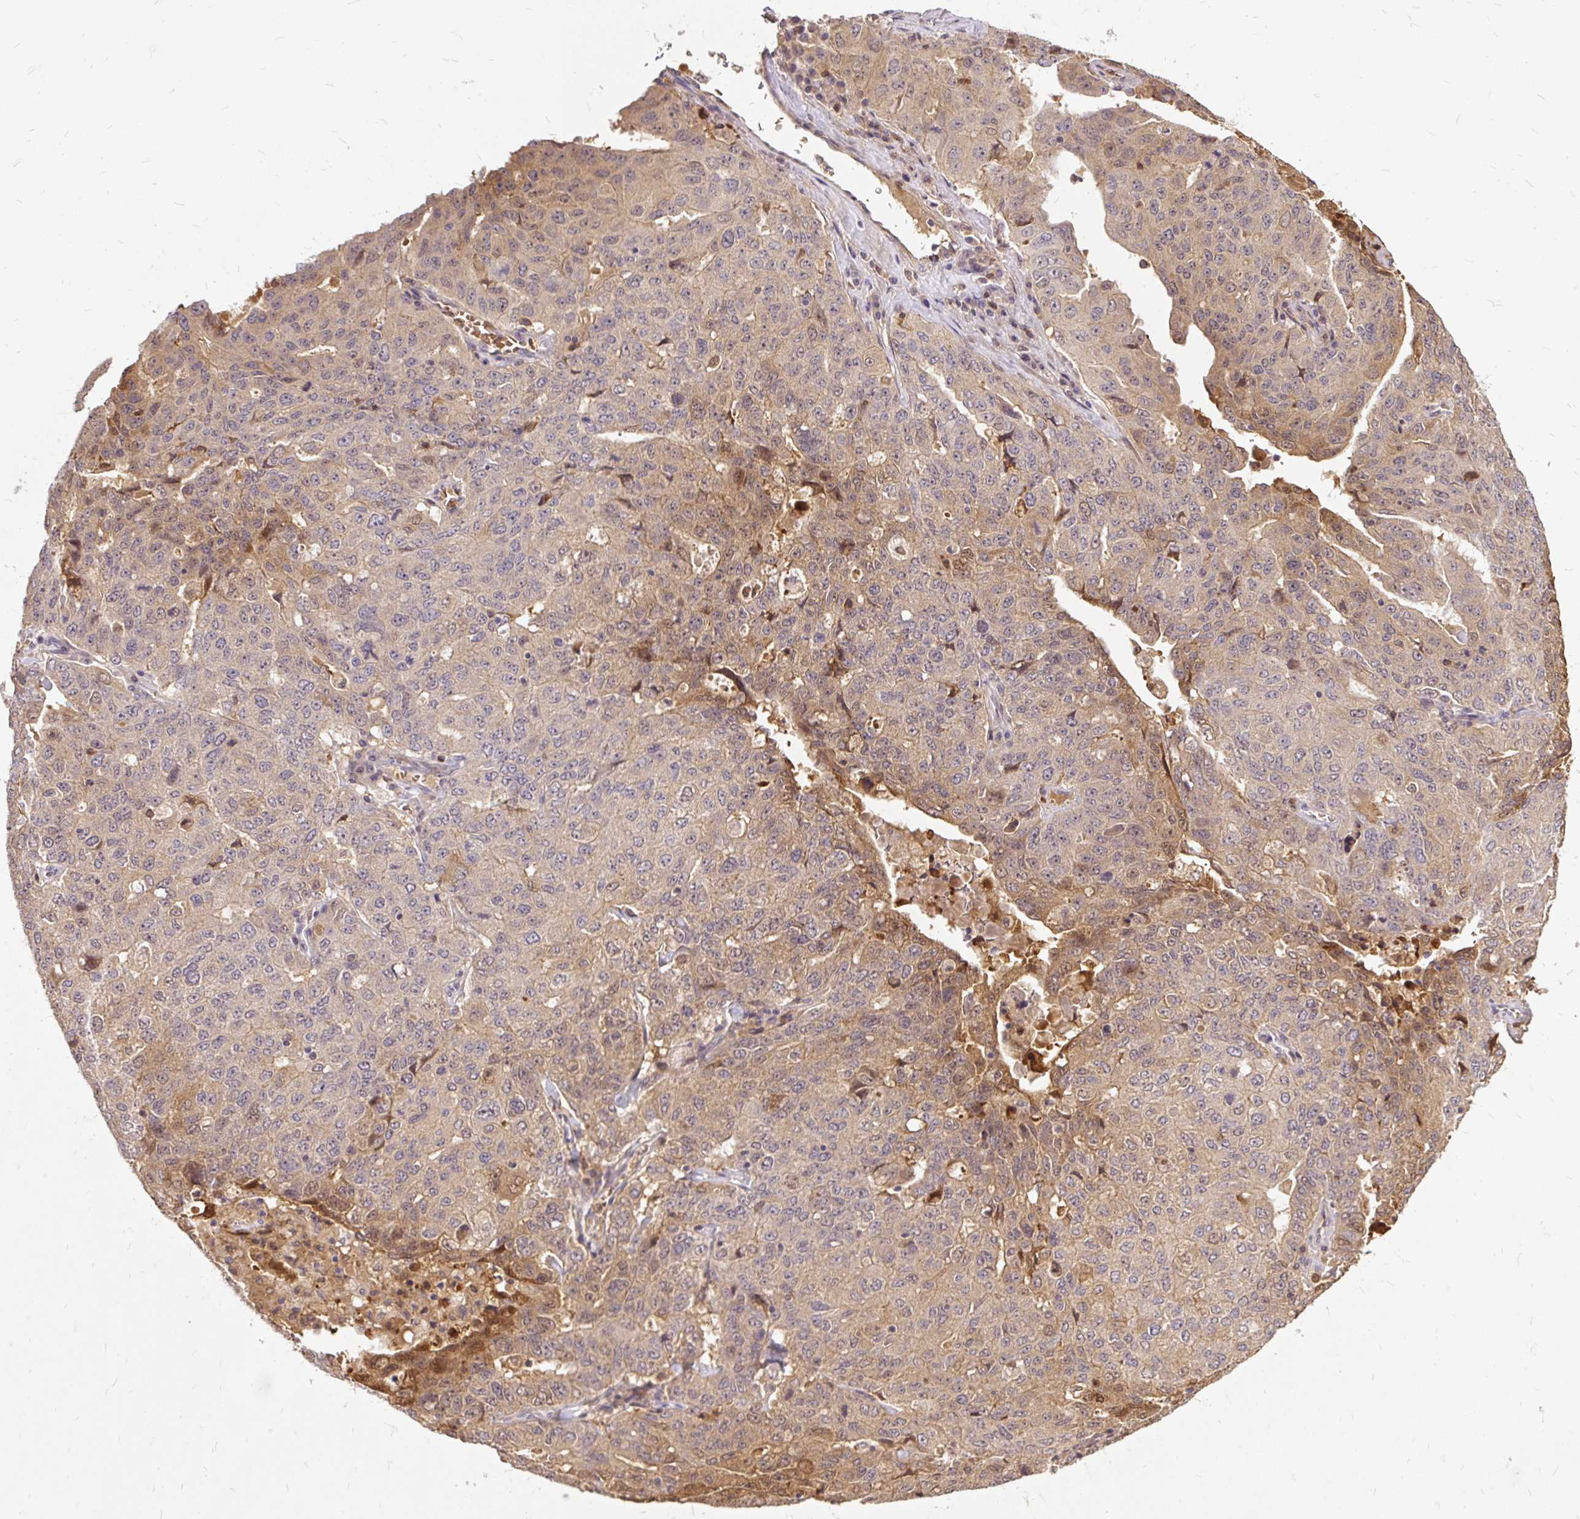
{"staining": {"intensity": "moderate", "quantity": "<25%", "location": "cytoplasmic/membranous"}, "tissue": "ovarian cancer", "cell_type": "Tumor cells", "image_type": "cancer", "snomed": [{"axis": "morphology", "description": "Carcinoma, endometroid"}, {"axis": "topography", "description": "Ovary"}], "caption": "Human ovarian cancer (endometroid carcinoma) stained with a brown dye displays moderate cytoplasmic/membranous positive staining in approximately <25% of tumor cells.", "gene": "AP5S1", "patient": {"sex": "female", "age": 62}}